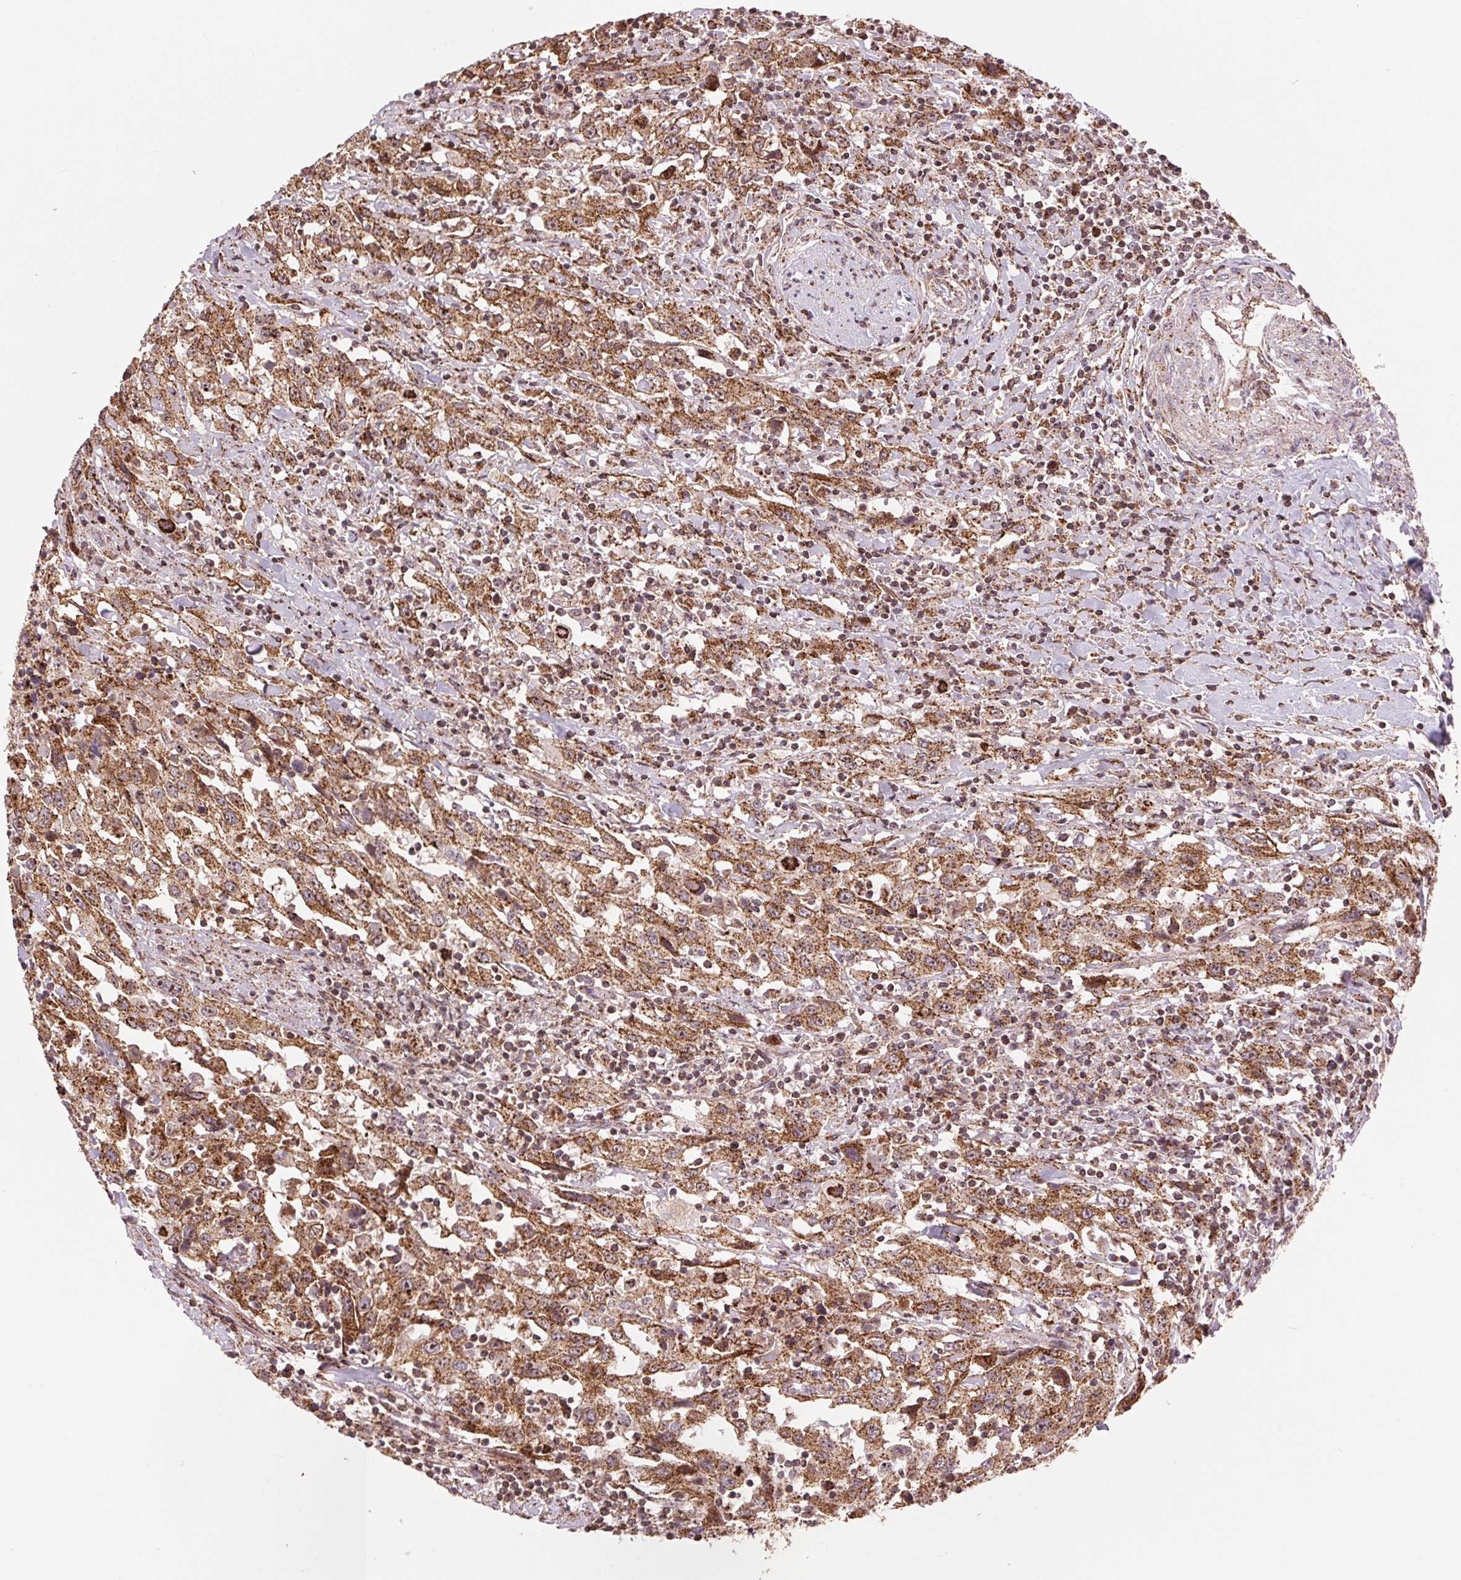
{"staining": {"intensity": "moderate", "quantity": ">75%", "location": "cytoplasmic/membranous"}, "tissue": "urothelial cancer", "cell_type": "Tumor cells", "image_type": "cancer", "snomed": [{"axis": "morphology", "description": "Urothelial carcinoma, High grade"}, {"axis": "topography", "description": "Urinary bladder"}], "caption": "High-power microscopy captured an immunohistochemistry (IHC) micrograph of urothelial cancer, revealing moderate cytoplasmic/membranous positivity in about >75% of tumor cells.", "gene": "CHMP4B", "patient": {"sex": "male", "age": 61}}